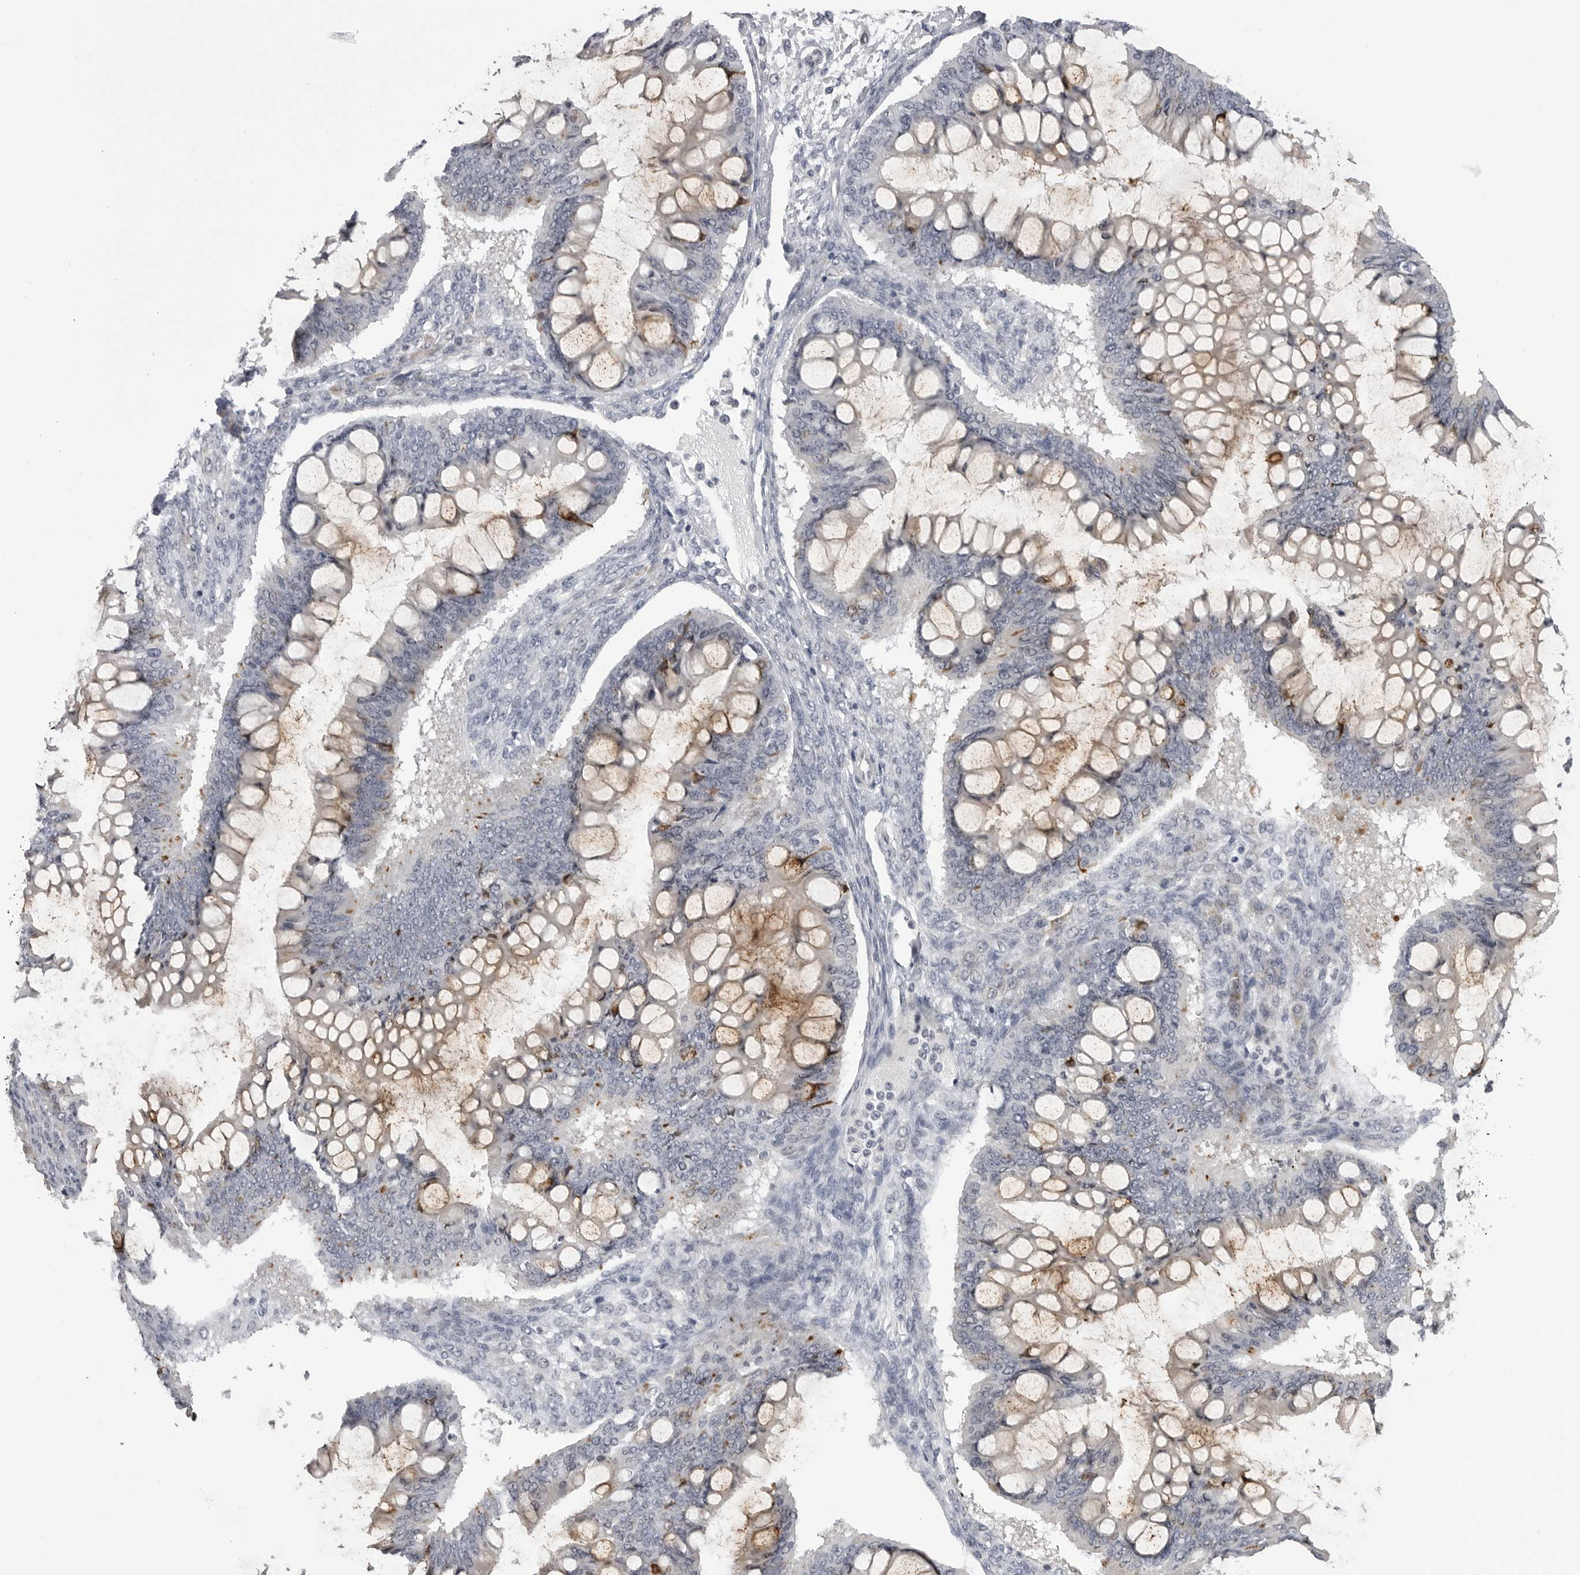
{"staining": {"intensity": "weak", "quantity": ">75%", "location": "cytoplasmic/membranous"}, "tissue": "ovarian cancer", "cell_type": "Tumor cells", "image_type": "cancer", "snomed": [{"axis": "morphology", "description": "Cystadenocarcinoma, mucinous, NOS"}, {"axis": "topography", "description": "Ovary"}], "caption": "Mucinous cystadenocarcinoma (ovarian) tissue displays weak cytoplasmic/membranous staining in about >75% of tumor cells, visualized by immunohistochemistry.", "gene": "GPN2", "patient": {"sex": "female", "age": 73}}